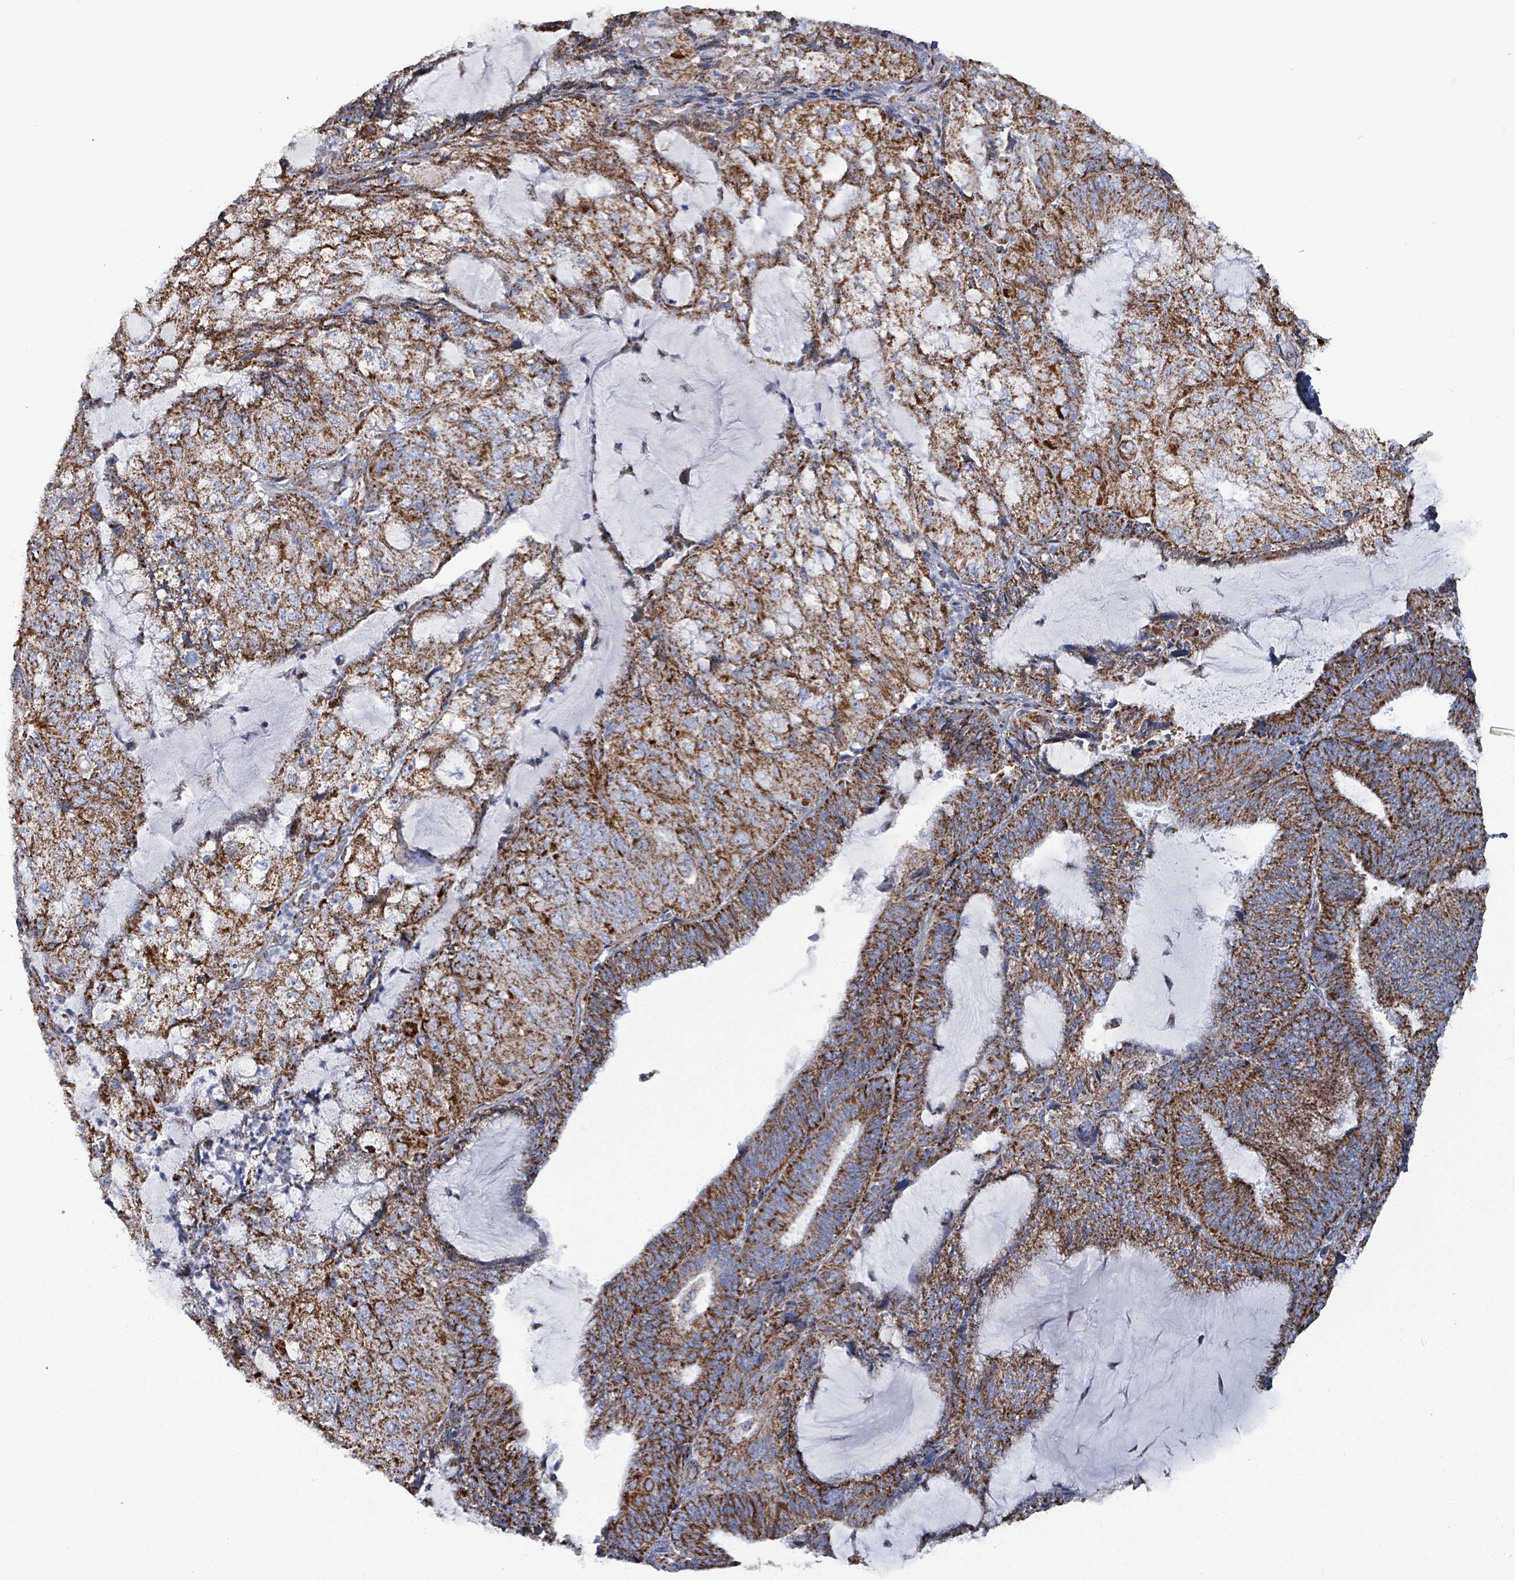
{"staining": {"intensity": "strong", "quantity": ">75%", "location": "cytoplasmic/membranous"}, "tissue": "endometrial cancer", "cell_type": "Tumor cells", "image_type": "cancer", "snomed": [{"axis": "morphology", "description": "Adenocarcinoma, NOS"}, {"axis": "topography", "description": "Endometrium"}], "caption": "The photomicrograph reveals a brown stain indicating the presence of a protein in the cytoplasmic/membranous of tumor cells in adenocarcinoma (endometrial).", "gene": "IDH3B", "patient": {"sex": "female", "age": 81}}